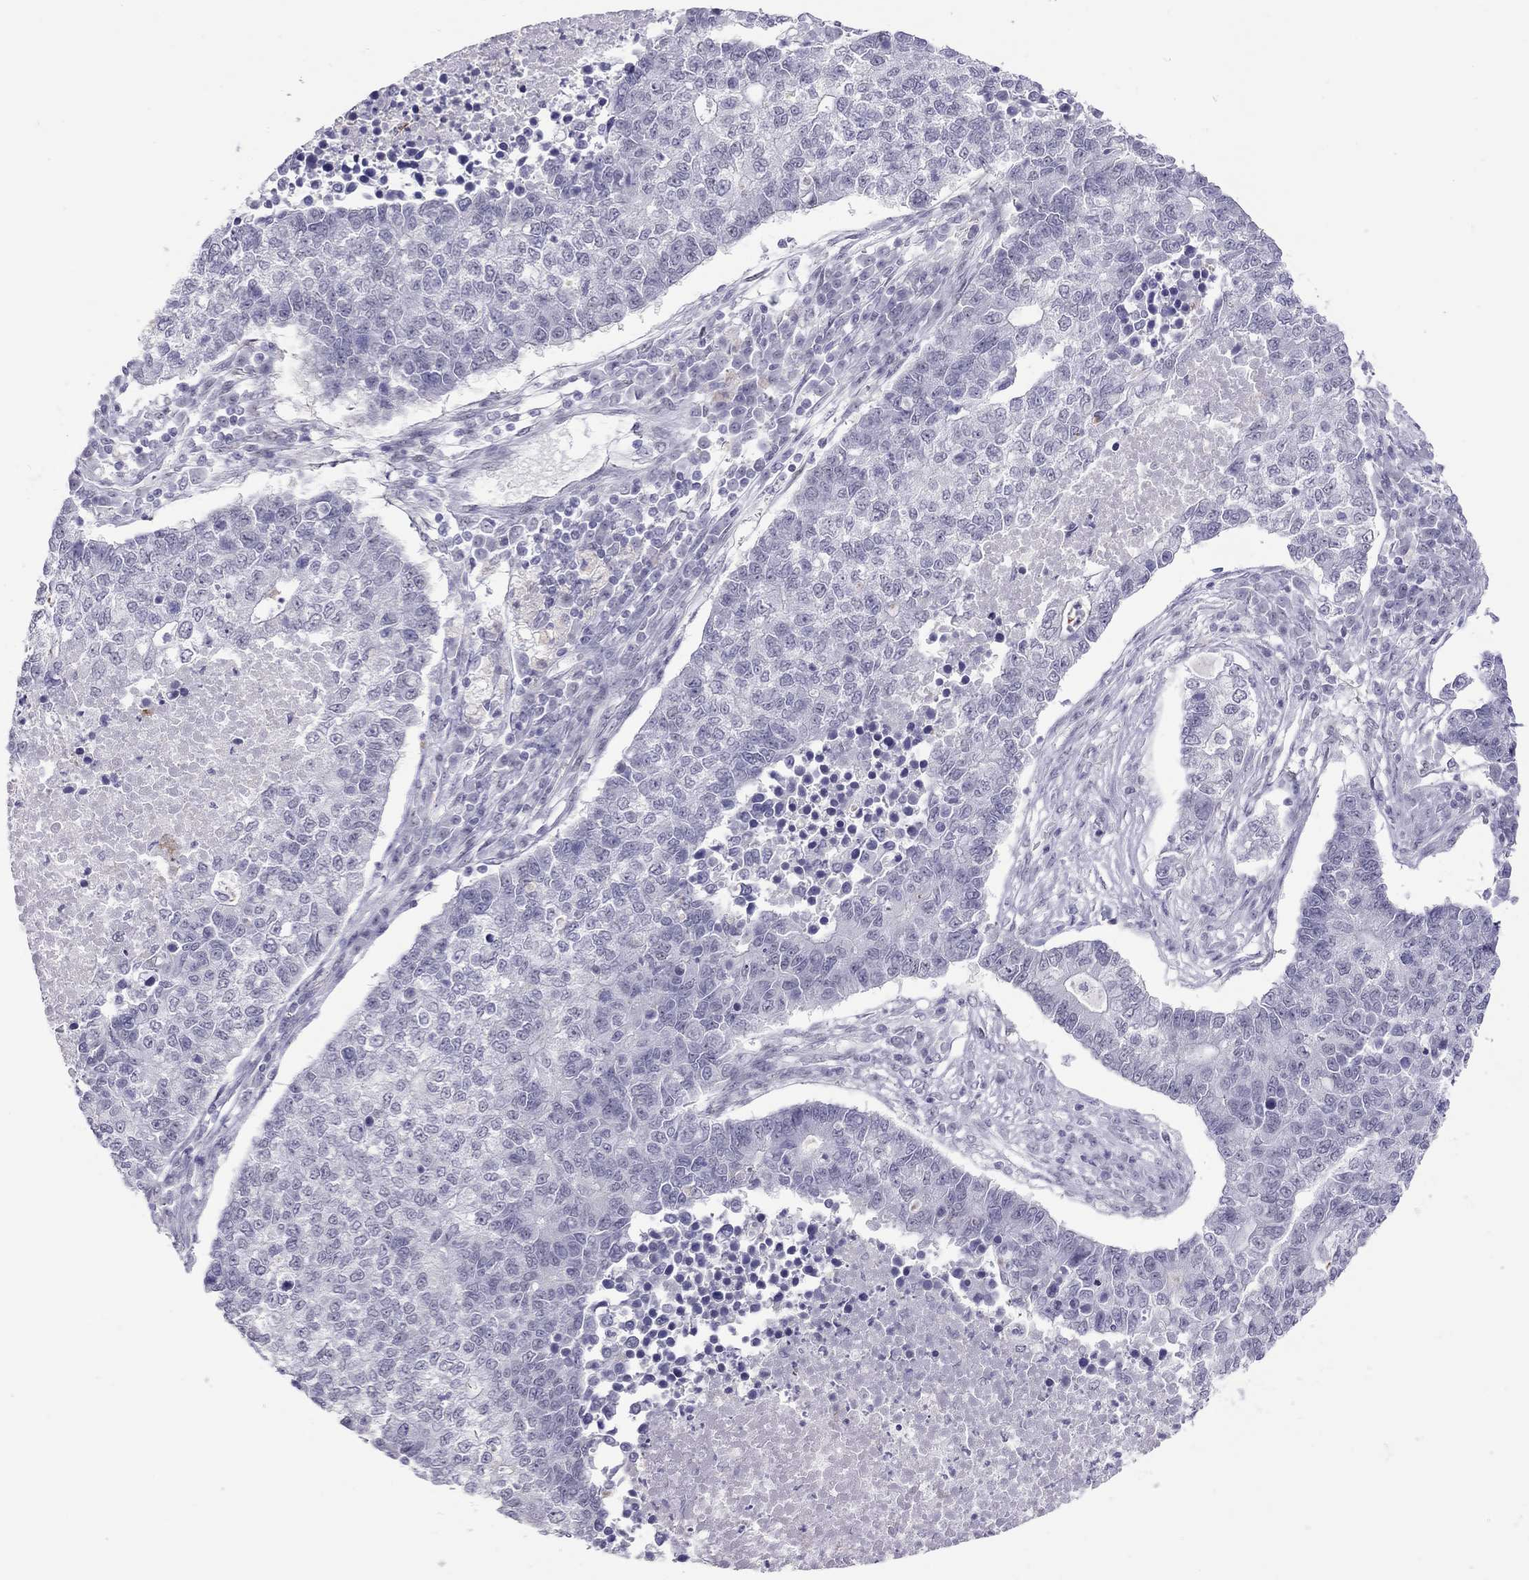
{"staining": {"intensity": "negative", "quantity": "none", "location": "none"}, "tissue": "lung cancer", "cell_type": "Tumor cells", "image_type": "cancer", "snomed": [{"axis": "morphology", "description": "Adenocarcinoma, NOS"}, {"axis": "topography", "description": "Lung"}], "caption": "Image shows no significant protein expression in tumor cells of lung cancer (adenocarcinoma).", "gene": "CHRNB3", "patient": {"sex": "male", "age": 57}}